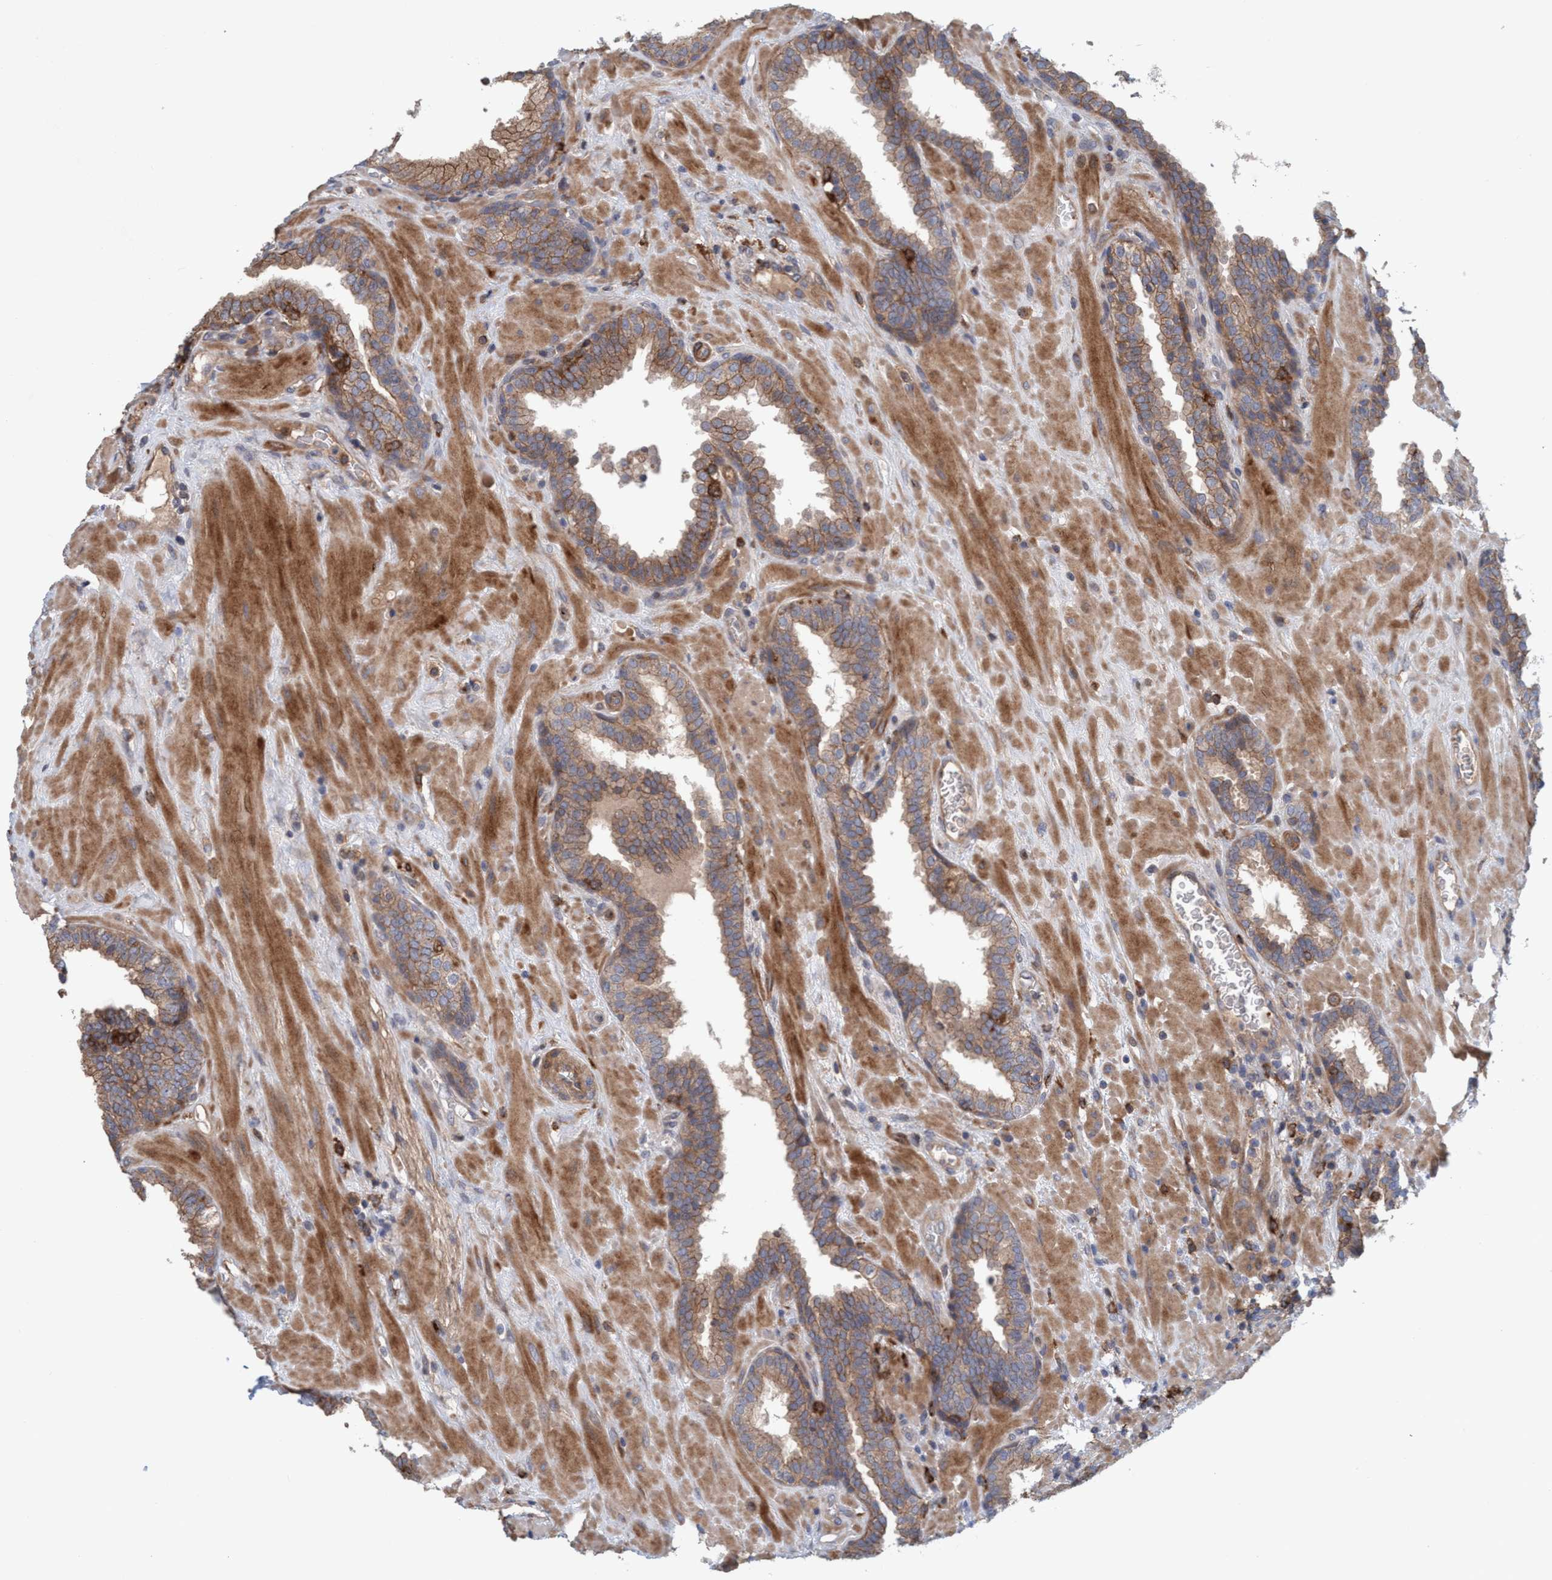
{"staining": {"intensity": "moderate", "quantity": ">75%", "location": "cytoplasmic/membranous"}, "tissue": "prostate", "cell_type": "Glandular cells", "image_type": "normal", "snomed": [{"axis": "morphology", "description": "Normal tissue, NOS"}, {"axis": "topography", "description": "Prostate"}], "caption": "Benign prostate reveals moderate cytoplasmic/membranous staining in about >75% of glandular cells, visualized by immunohistochemistry. The protein of interest is shown in brown color, while the nuclei are stained blue.", "gene": "SPECC1", "patient": {"sex": "male", "age": 51}}